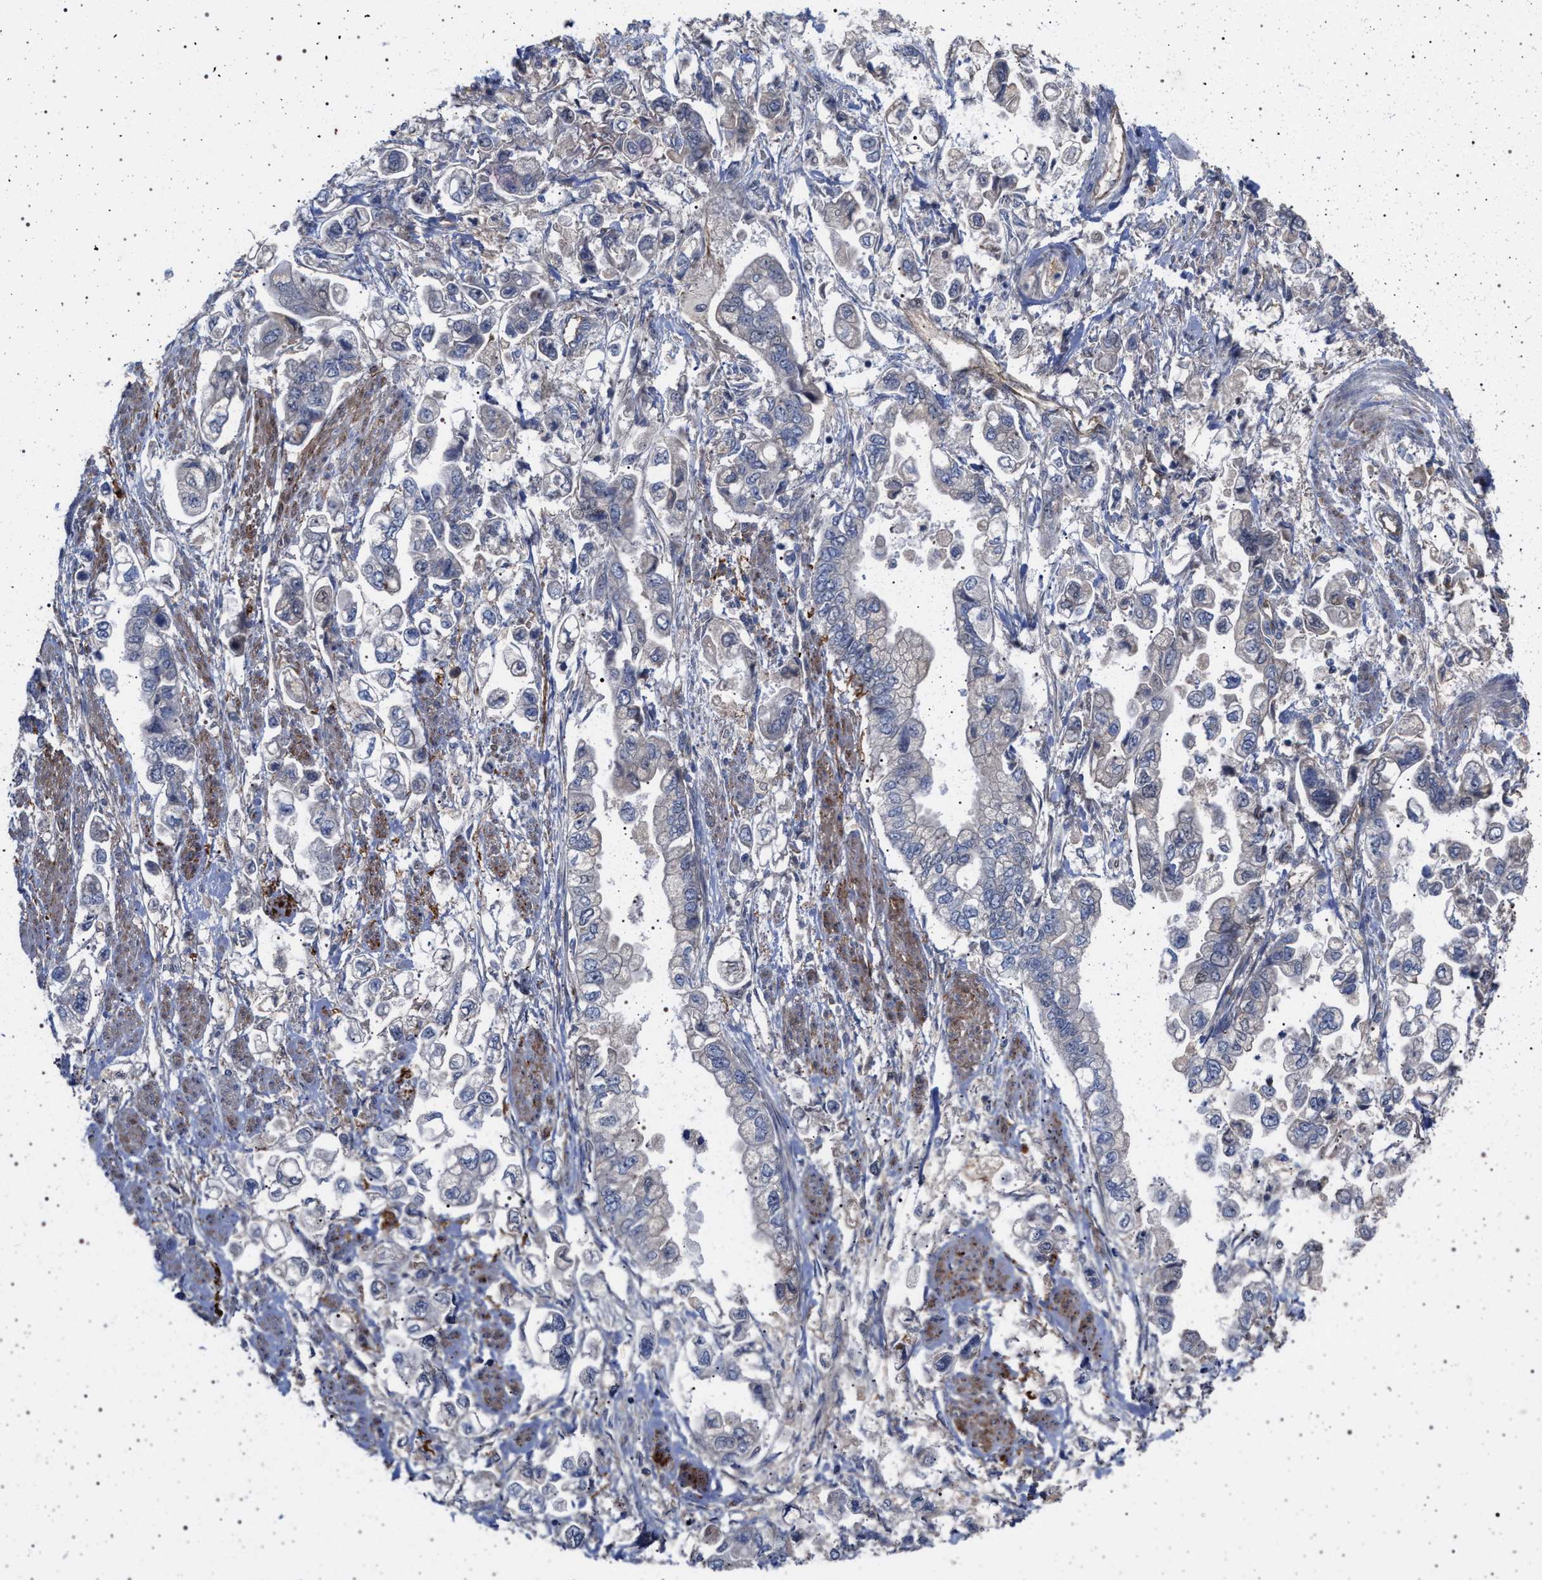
{"staining": {"intensity": "negative", "quantity": "none", "location": "none"}, "tissue": "stomach cancer", "cell_type": "Tumor cells", "image_type": "cancer", "snomed": [{"axis": "morphology", "description": "Normal tissue, NOS"}, {"axis": "morphology", "description": "Adenocarcinoma, NOS"}, {"axis": "topography", "description": "Stomach"}], "caption": "DAB (3,3'-diaminobenzidine) immunohistochemical staining of stomach adenocarcinoma reveals no significant staining in tumor cells.", "gene": "RBM48", "patient": {"sex": "male", "age": 62}}